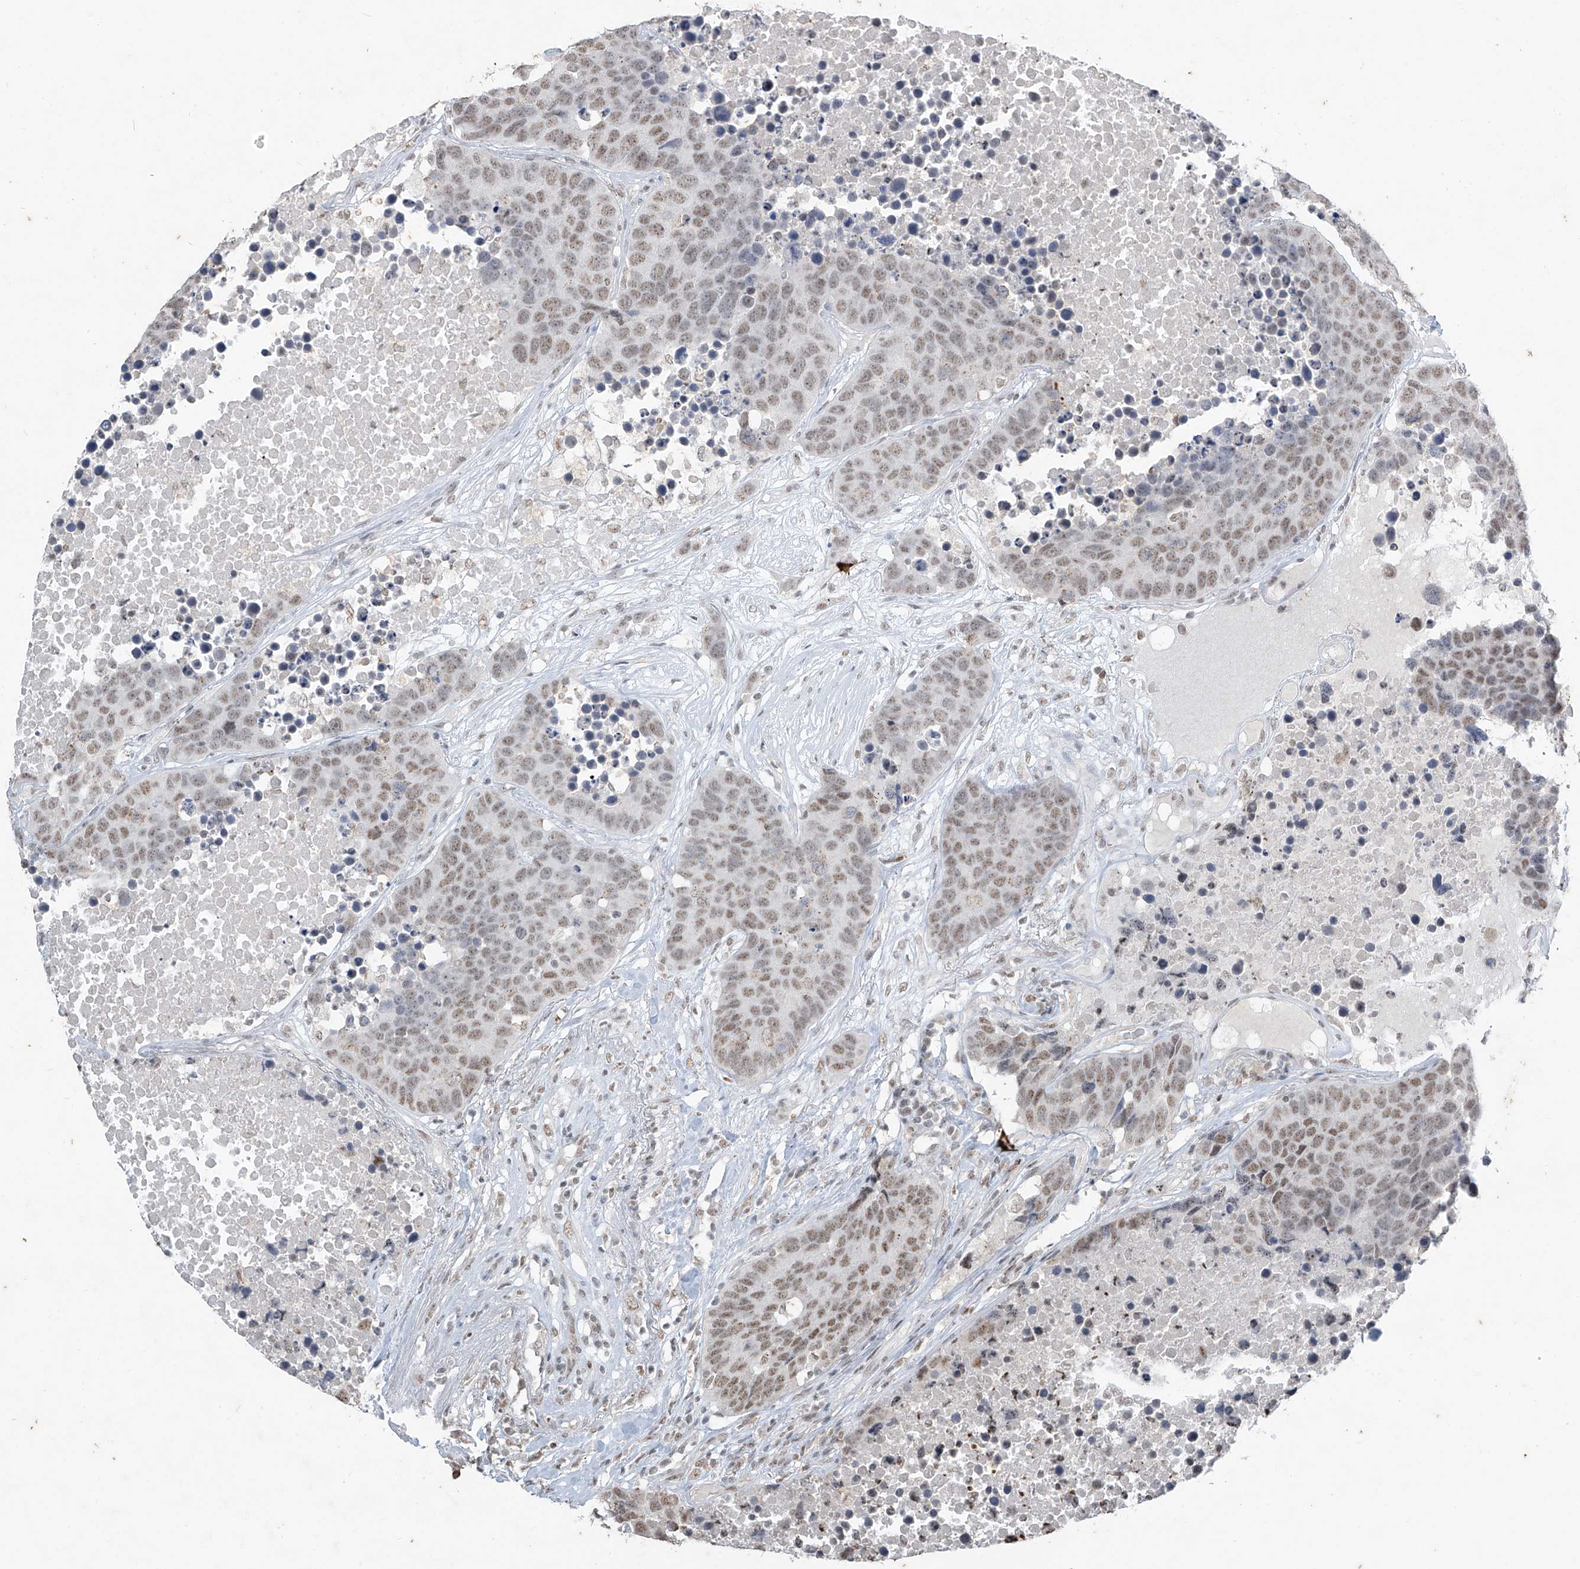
{"staining": {"intensity": "weak", "quantity": ">75%", "location": "nuclear"}, "tissue": "carcinoid", "cell_type": "Tumor cells", "image_type": "cancer", "snomed": [{"axis": "morphology", "description": "Carcinoid, malignant, NOS"}, {"axis": "topography", "description": "Lung"}], "caption": "Immunohistochemistry (IHC) photomicrograph of carcinoid (malignant) stained for a protein (brown), which reveals low levels of weak nuclear staining in about >75% of tumor cells.", "gene": "TFEC", "patient": {"sex": "male", "age": 60}}